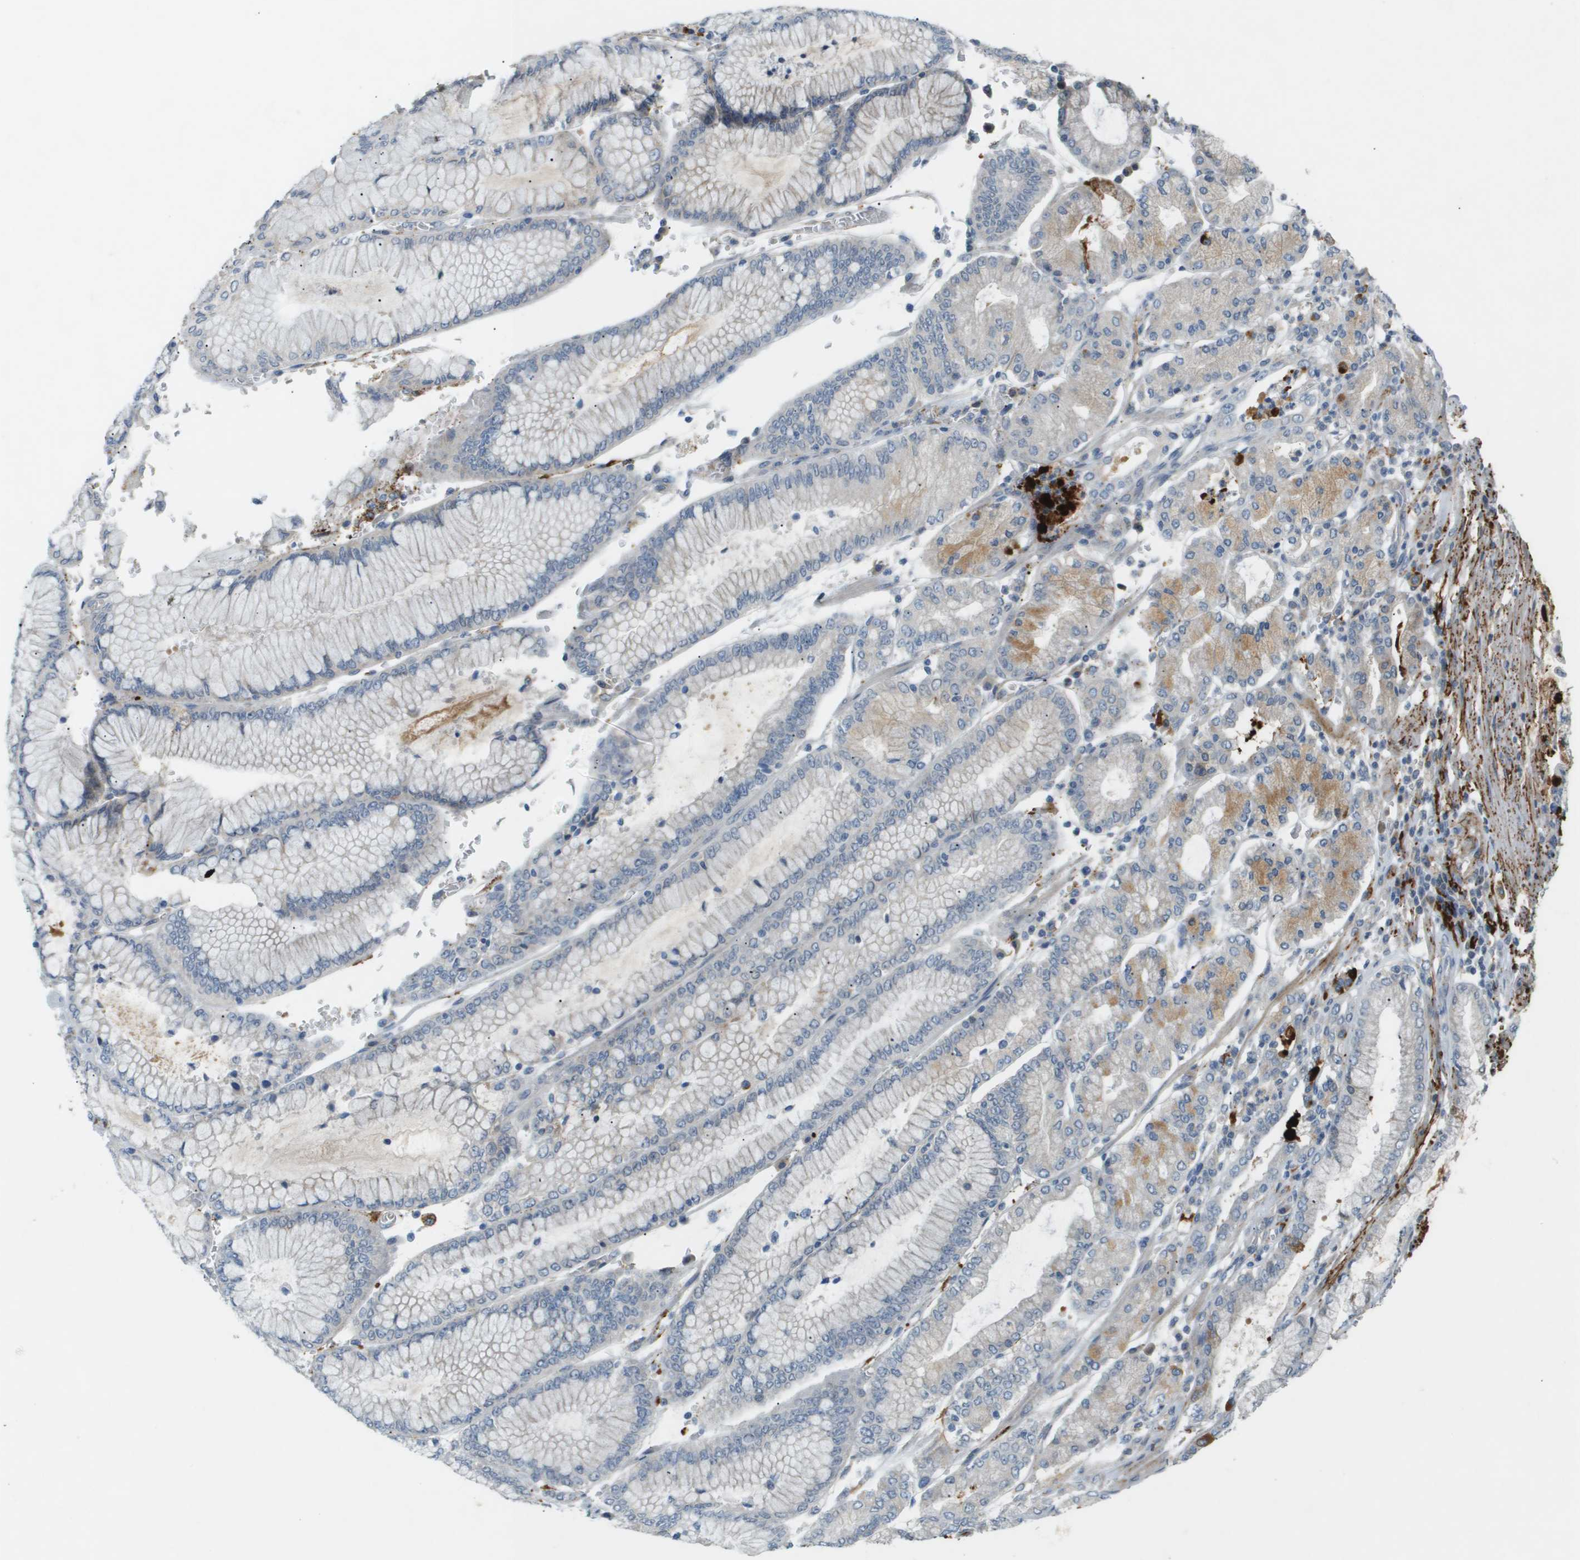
{"staining": {"intensity": "negative", "quantity": "none", "location": "none"}, "tissue": "stomach cancer", "cell_type": "Tumor cells", "image_type": "cancer", "snomed": [{"axis": "morphology", "description": "Normal tissue, NOS"}, {"axis": "morphology", "description": "Adenocarcinoma, NOS"}, {"axis": "topography", "description": "Stomach, upper"}, {"axis": "topography", "description": "Stomach"}], "caption": "Protein analysis of adenocarcinoma (stomach) exhibits no significant staining in tumor cells.", "gene": "VTN", "patient": {"sex": "male", "age": 76}}